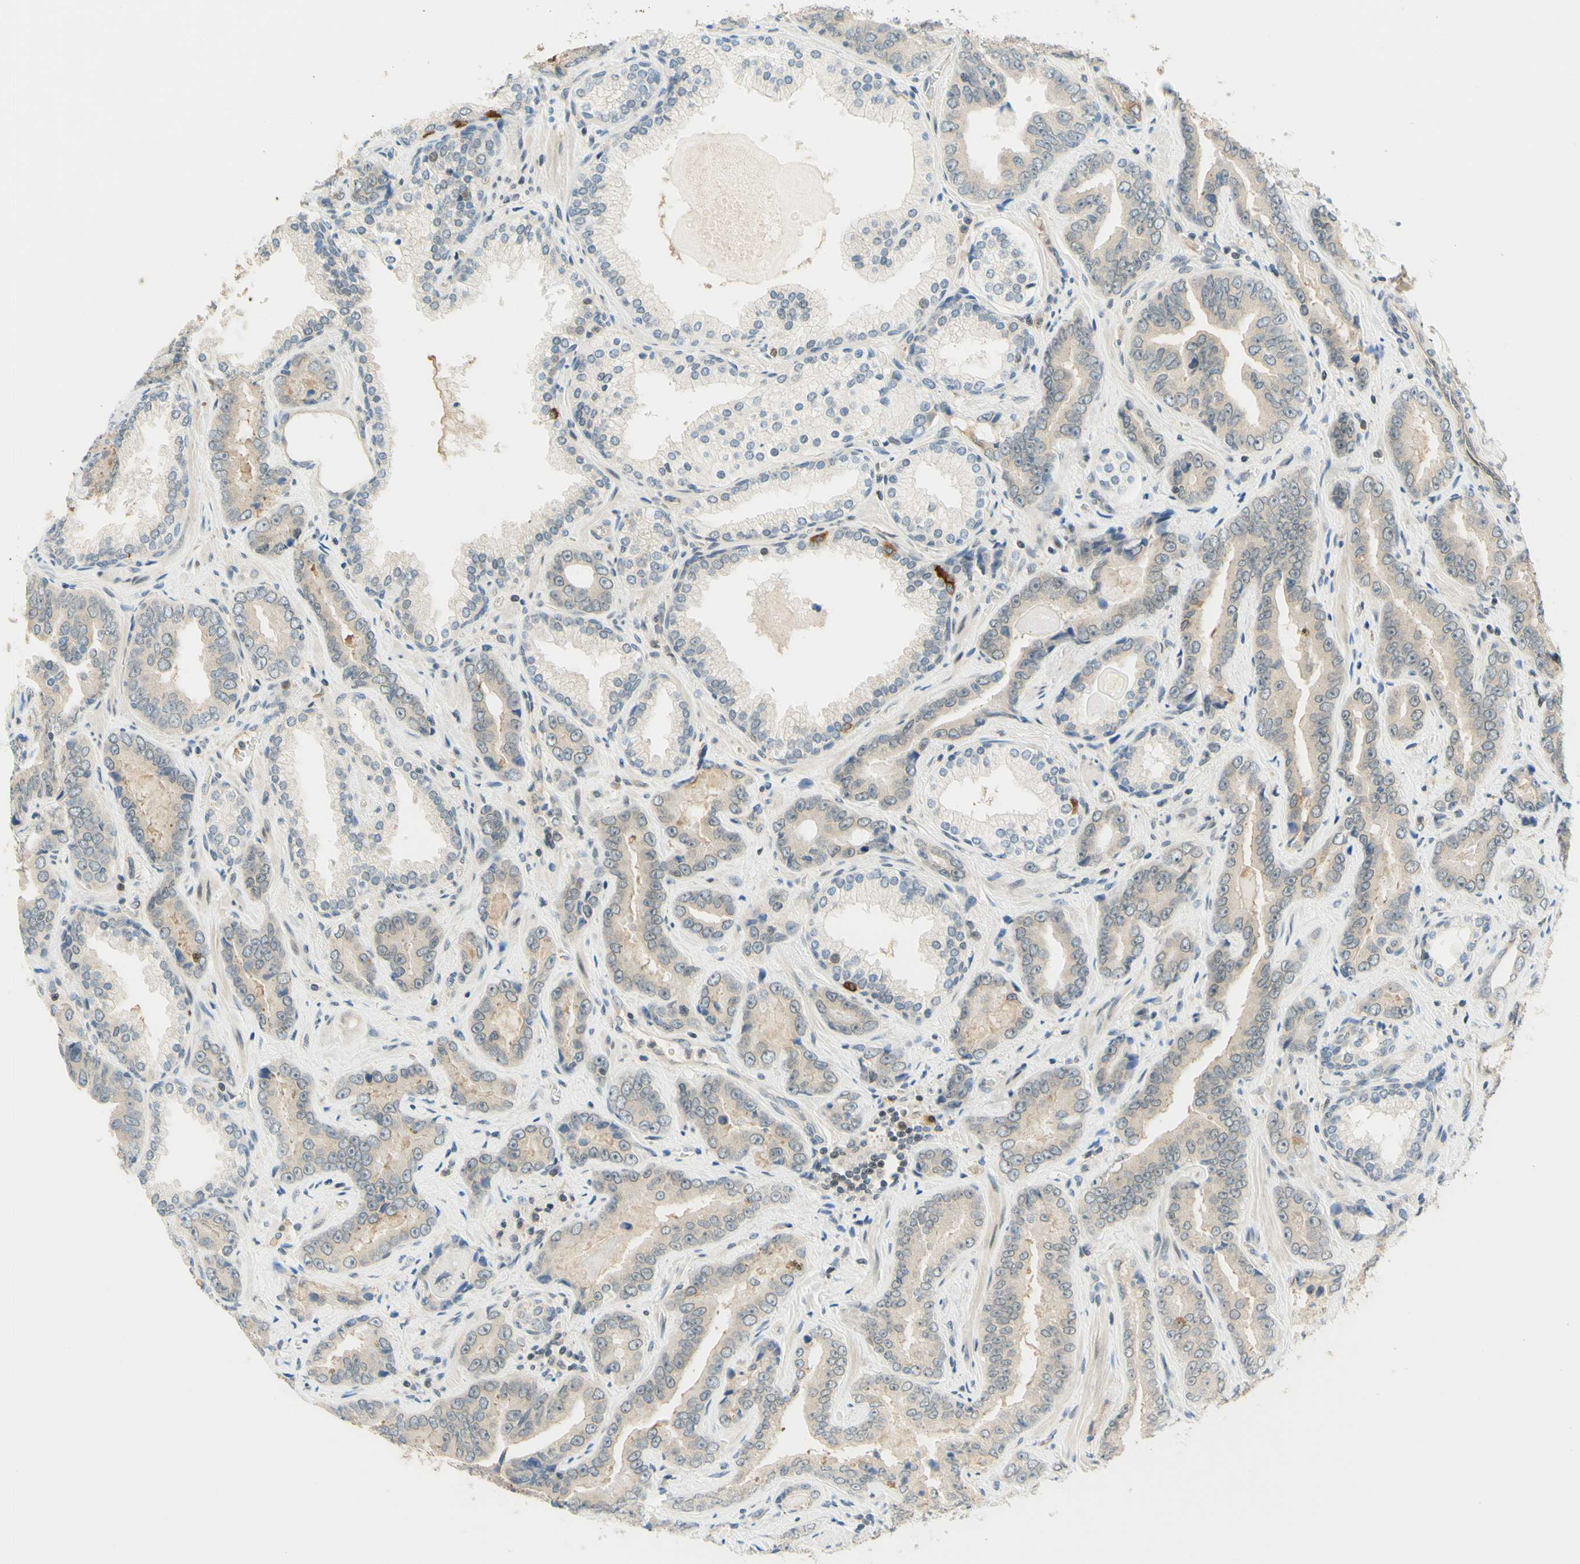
{"staining": {"intensity": "weak", "quantity": "<25%", "location": "cytoplasmic/membranous"}, "tissue": "prostate cancer", "cell_type": "Tumor cells", "image_type": "cancer", "snomed": [{"axis": "morphology", "description": "Adenocarcinoma, Low grade"}, {"axis": "topography", "description": "Prostate"}], "caption": "Prostate cancer was stained to show a protein in brown. There is no significant positivity in tumor cells.", "gene": "C2CD2L", "patient": {"sex": "male", "age": 60}}